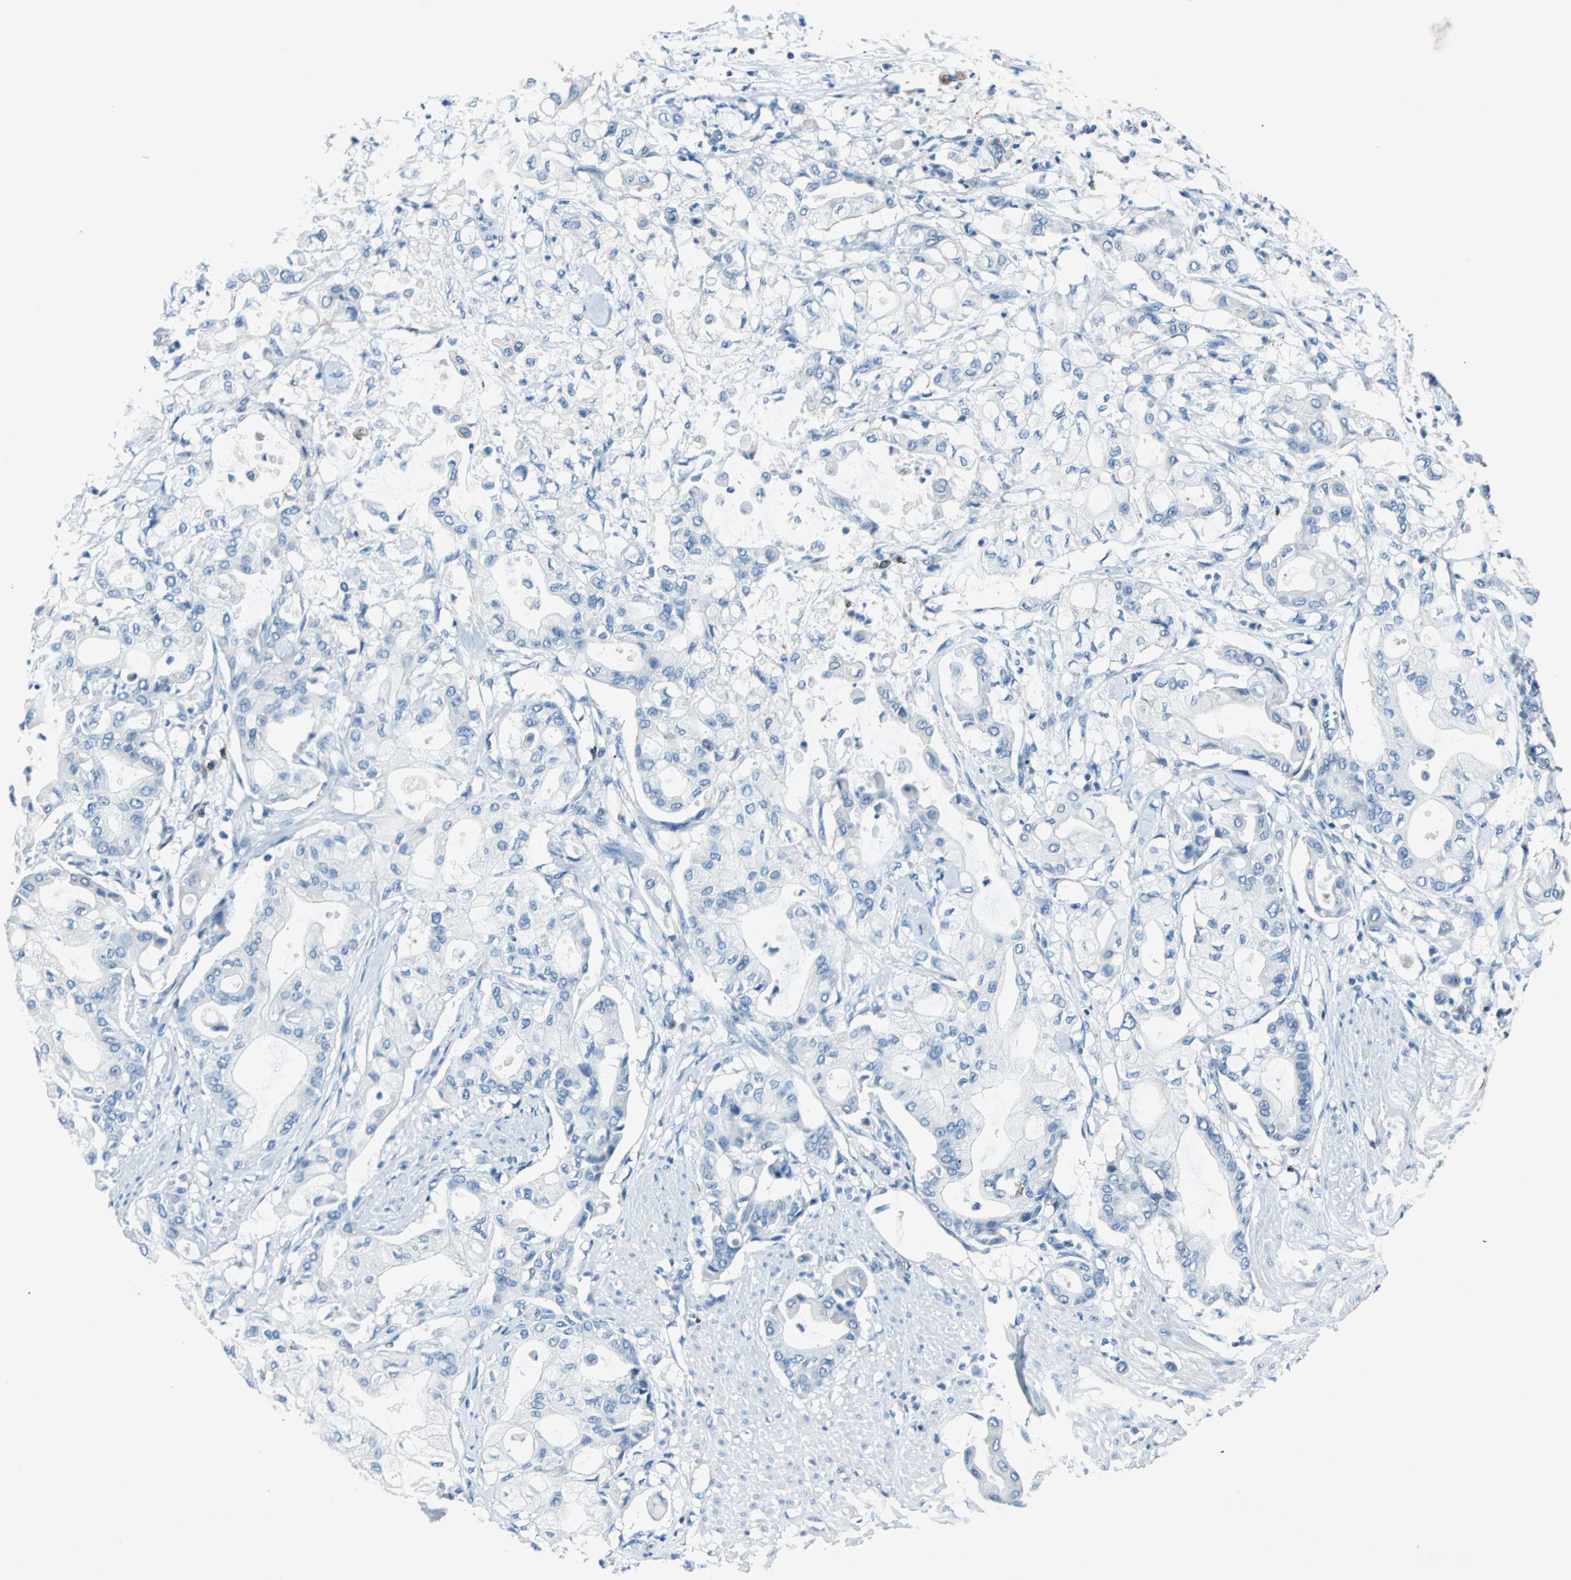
{"staining": {"intensity": "negative", "quantity": "none", "location": "none"}, "tissue": "pancreatic cancer", "cell_type": "Tumor cells", "image_type": "cancer", "snomed": [{"axis": "morphology", "description": "Adenocarcinoma, NOS"}, {"axis": "morphology", "description": "Adenocarcinoma, metastatic, NOS"}, {"axis": "topography", "description": "Lymph node"}, {"axis": "topography", "description": "Pancreas"}, {"axis": "topography", "description": "Duodenum"}], "caption": "A photomicrograph of human pancreatic cancer is negative for staining in tumor cells.", "gene": "RPS13", "patient": {"sex": "female", "age": 64}}